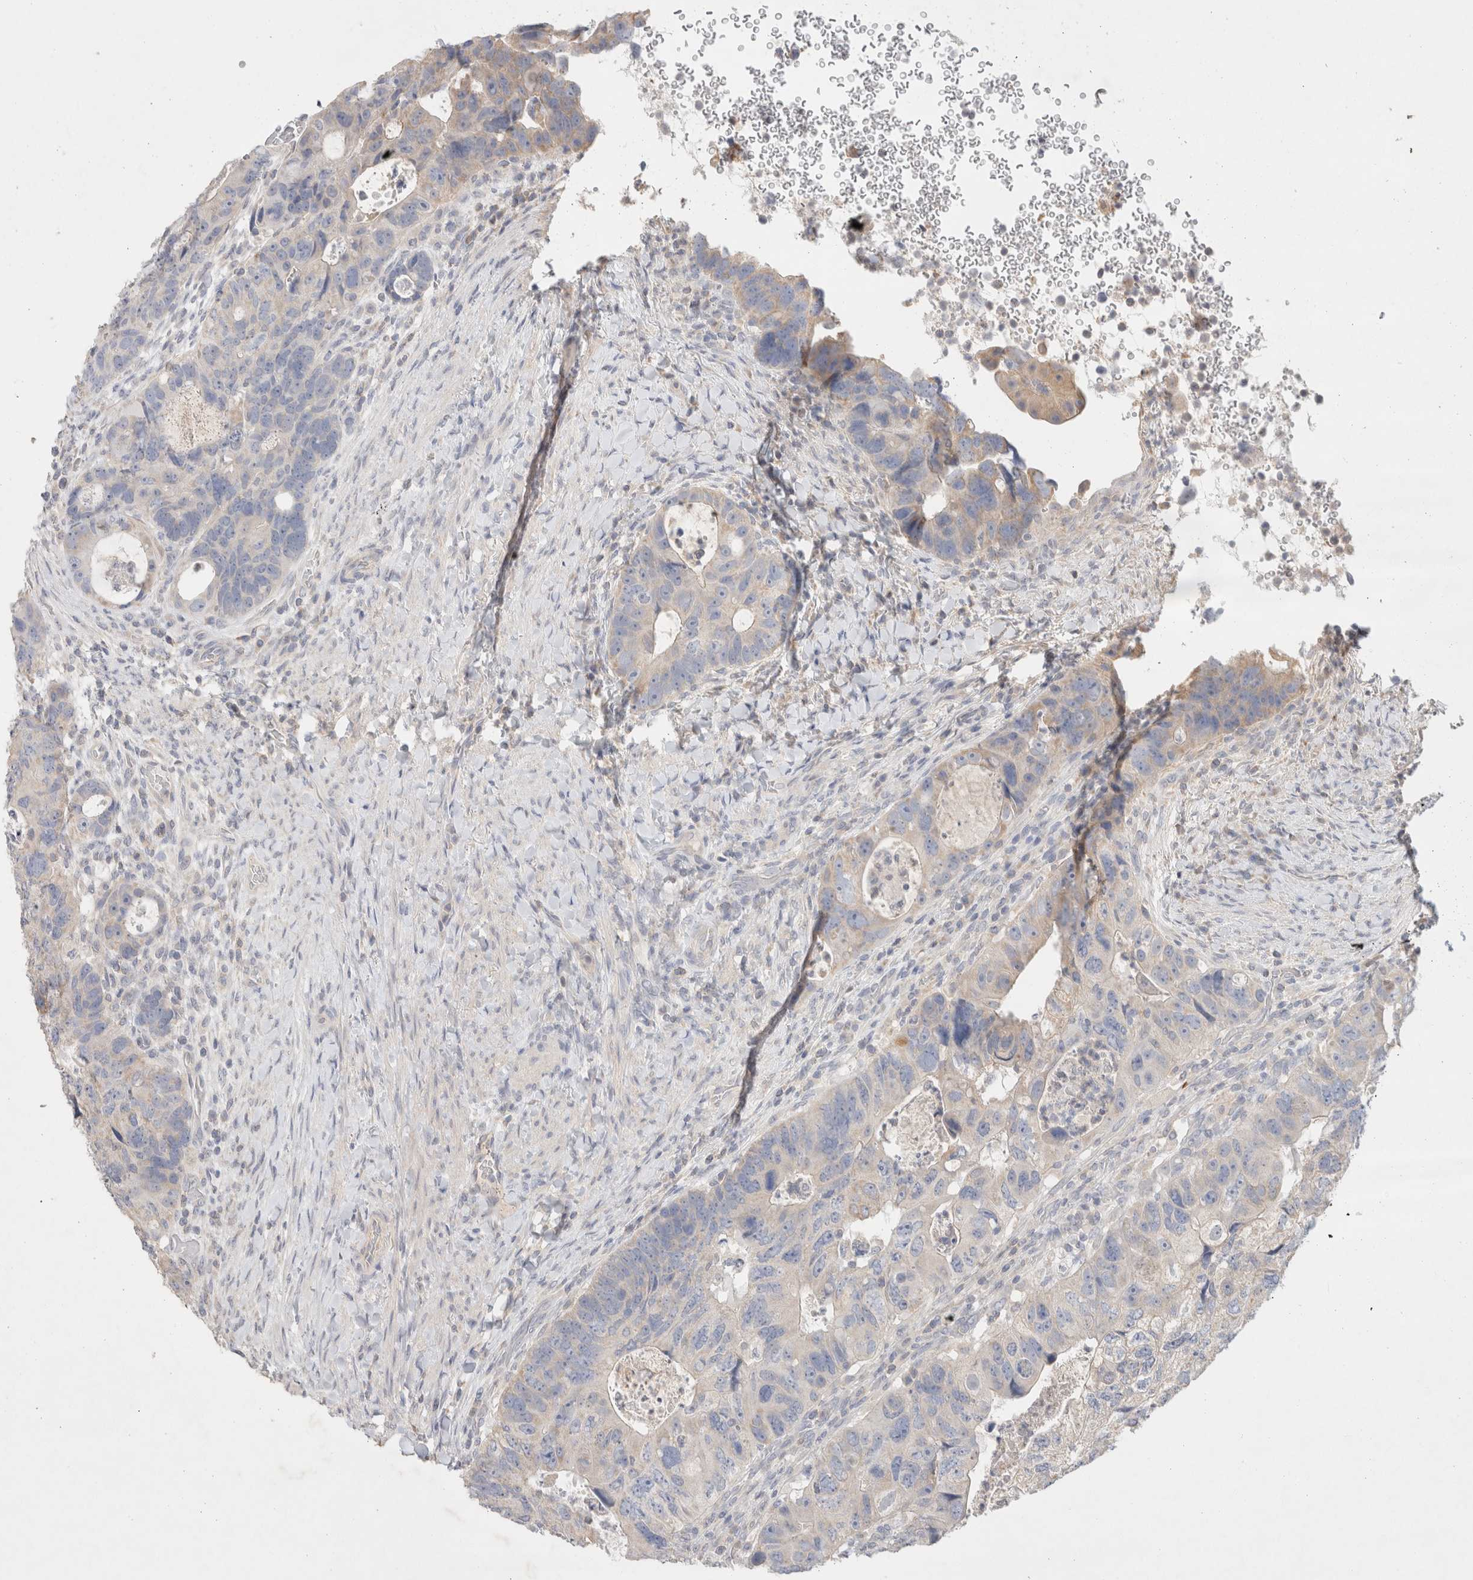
{"staining": {"intensity": "weak", "quantity": "<25%", "location": "cytoplasmic/membranous"}, "tissue": "colorectal cancer", "cell_type": "Tumor cells", "image_type": "cancer", "snomed": [{"axis": "morphology", "description": "Adenocarcinoma, NOS"}, {"axis": "topography", "description": "Rectum"}], "caption": "Protein analysis of colorectal cancer (adenocarcinoma) shows no significant positivity in tumor cells.", "gene": "MPP2", "patient": {"sex": "male", "age": 59}}